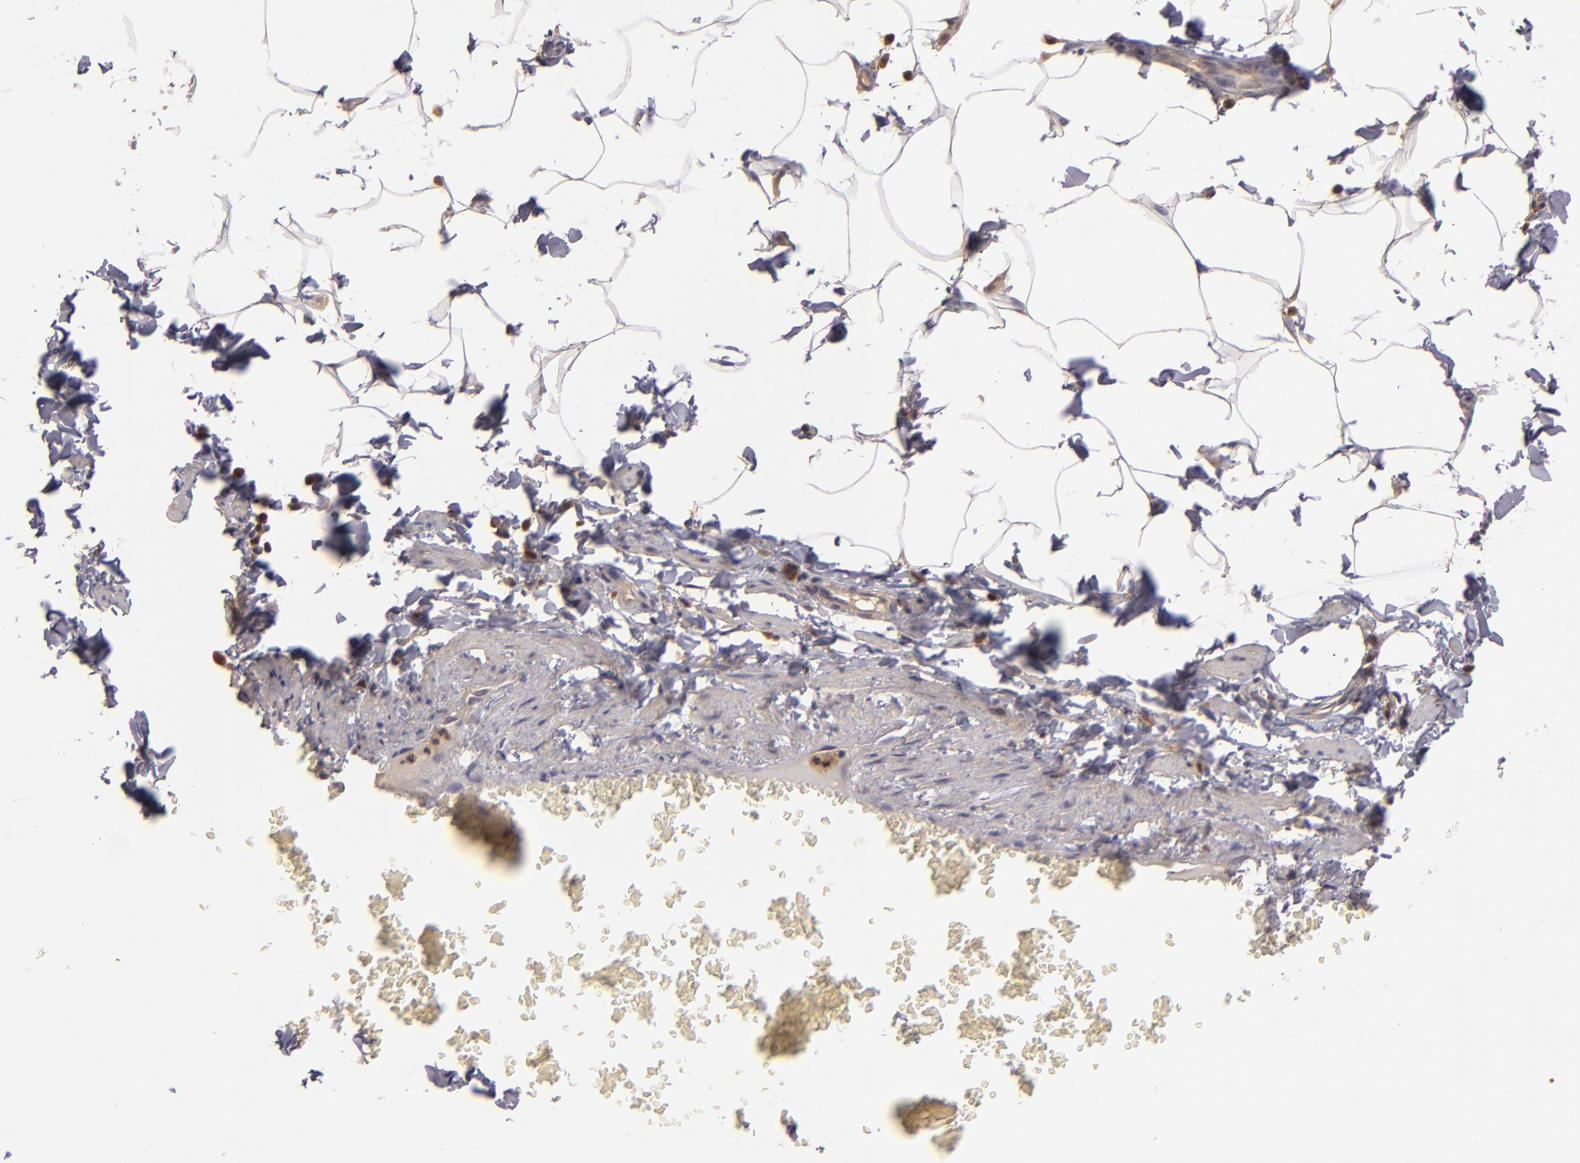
{"staining": {"intensity": "weak", "quantity": ">75%", "location": "cytoplasmic/membranous"}, "tissue": "adipose tissue", "cell_type": "Adipocytes", "image_type": "normal", "snomed": [{"axis": "morphology", "description": "Normal tissue, NOS"}, {"axis": "topography", "description": "Vascular tissue"}], "caption": "Immunohistochemistry micrograph of unremarkable human adipose tissue stained for a protein (brown), which displays low levels of weak cytoplasmic/membranous staining in about >75% of adipocytes.", "gene": "PRKCD", "patient": {"sex": "male", "age": 41}}